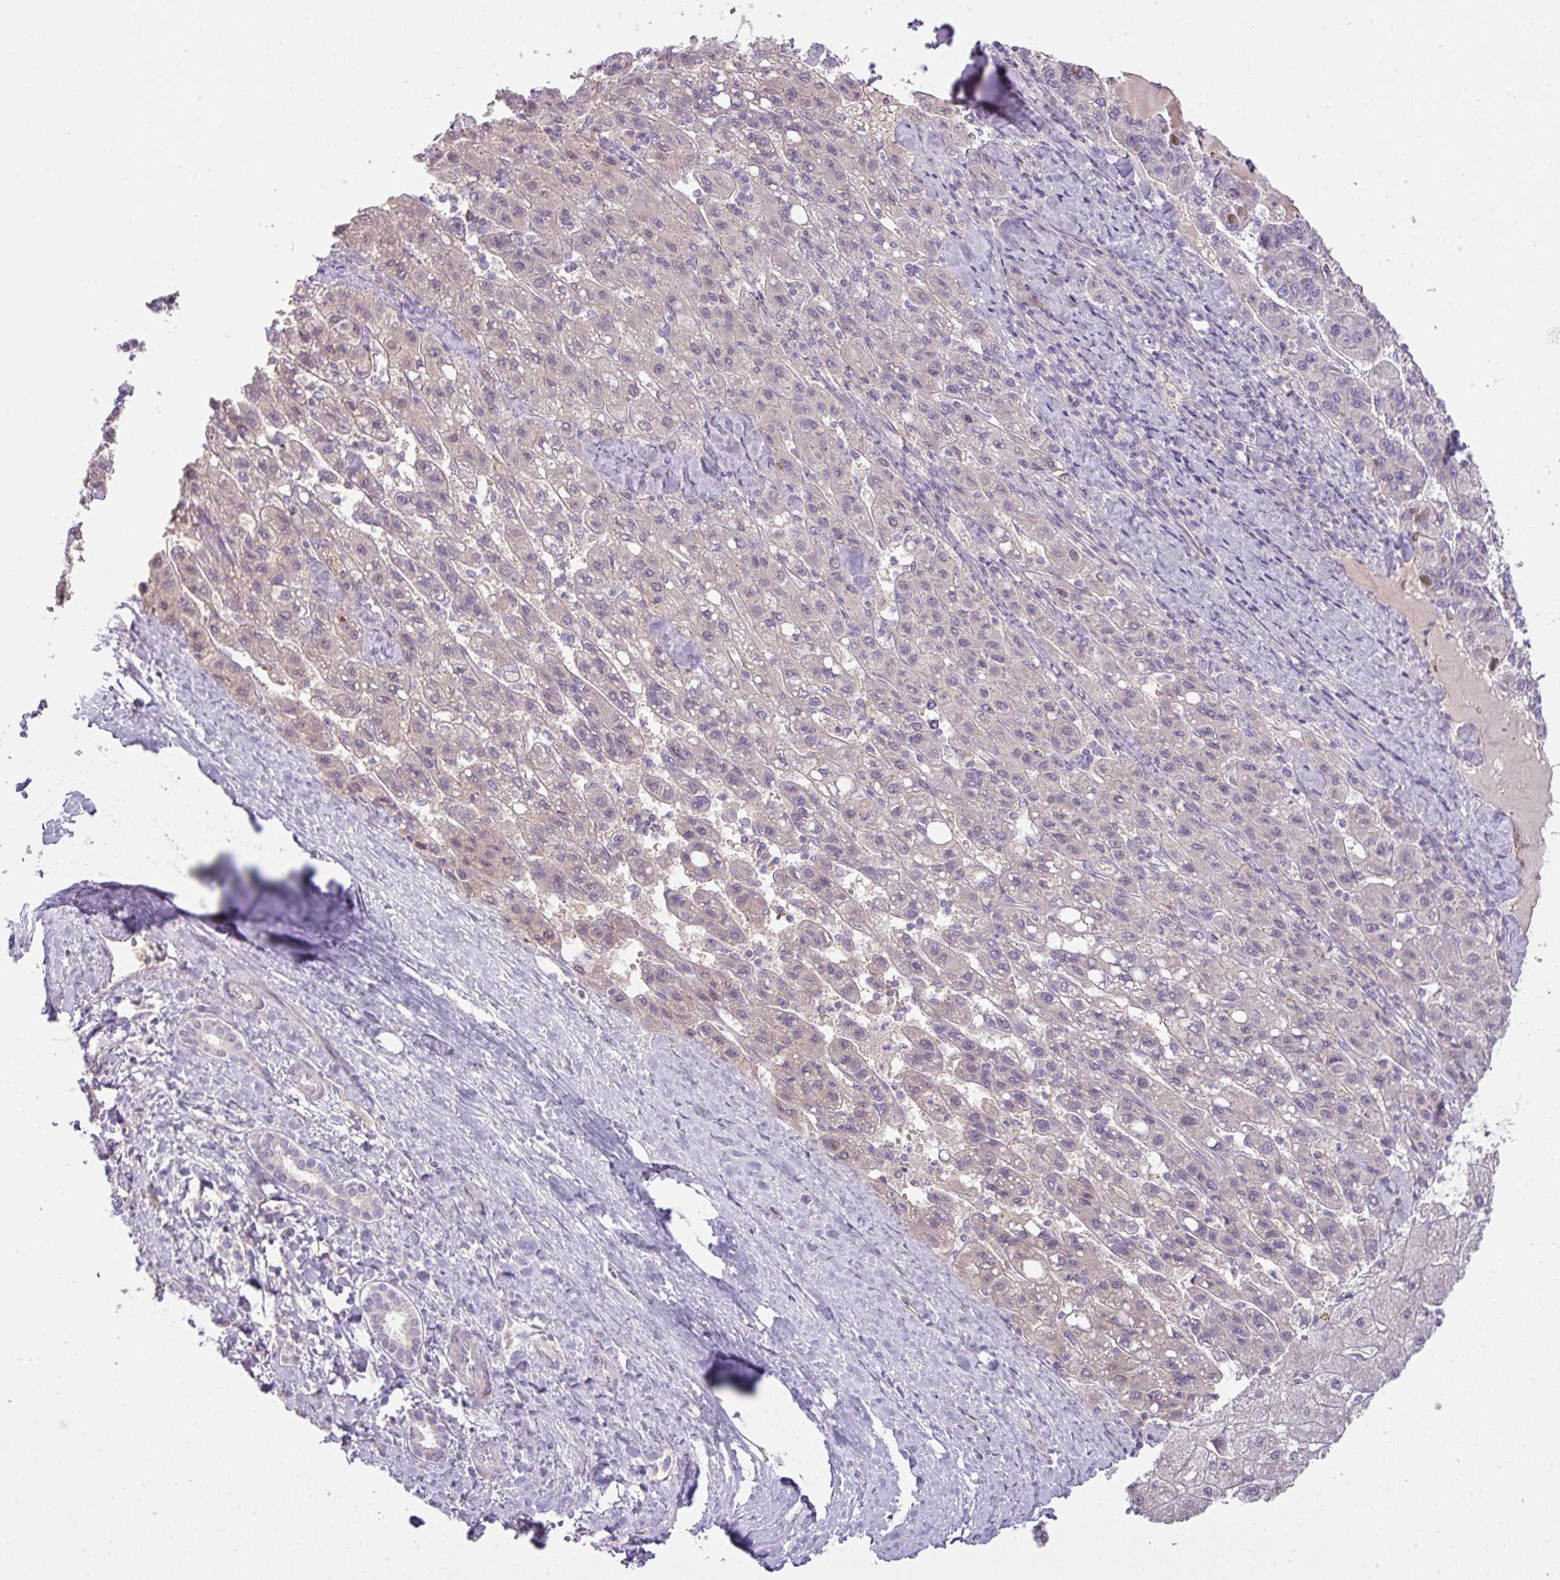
{"staining": {"intensity": "negative", "quantity": "none", "location": "none"}, "tissue": "liver cancer", "cell_type": "Tumor cells", "image_type": "cancer", "snomed": [{"axis": "morphology", "description": "Carcinoma, Hepatocellular, NOS"}, {"axis": "topography", "description": "Liver"}], "caption": "DAB immunohistochemical staining of hepatocellular carcinoma (liver) exhibits no significant staining in tumor cells.", "gene": "PIK3R5", "patient": {"sex": "female", "age": 82}}